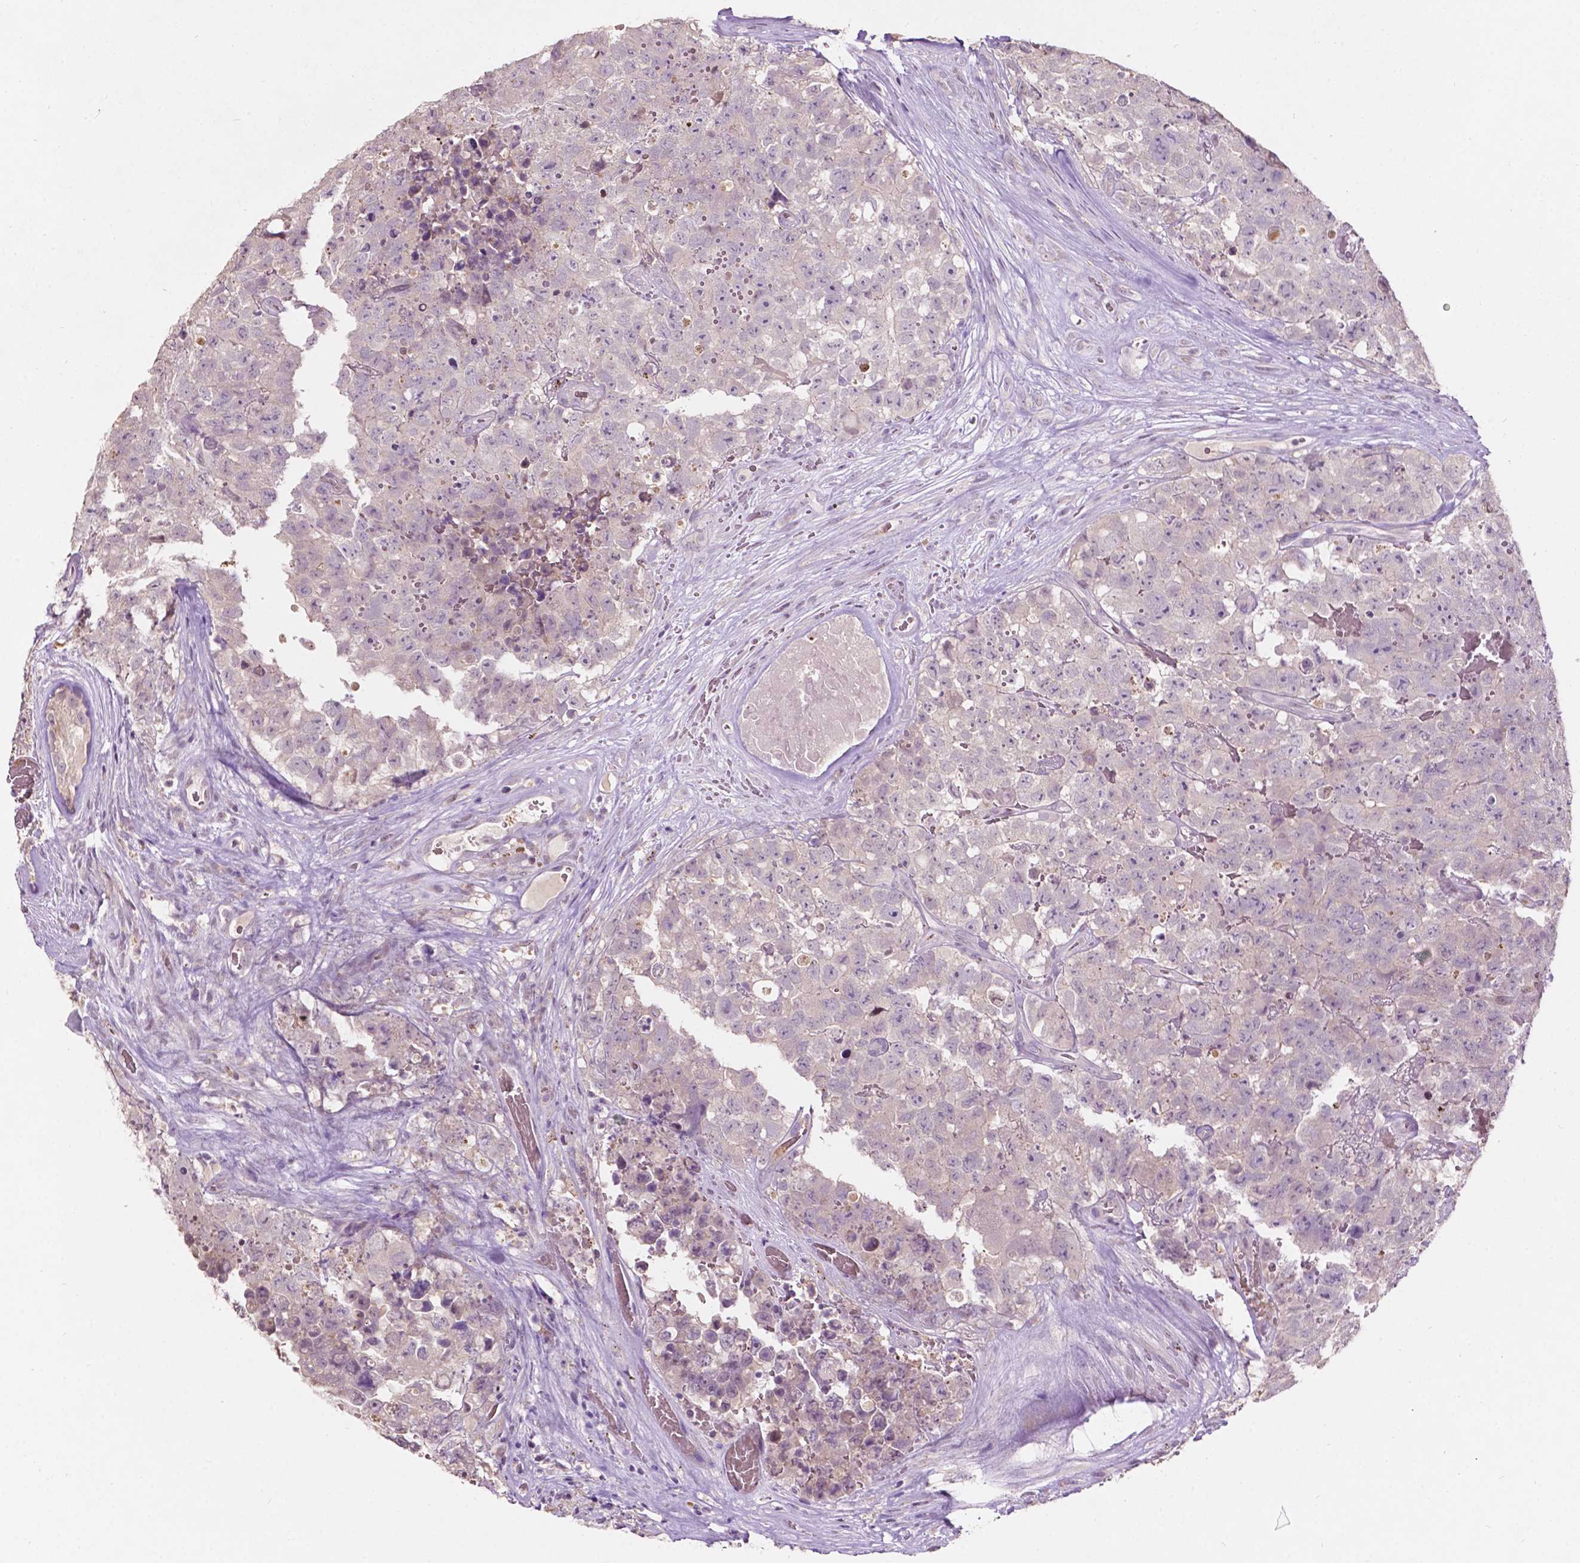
{"staining": {"intensity": "negative", "quantity": "none", "location": "none"}, "tissue": "testis cancer", "cell_type": "Tumor cells", "image_type": "cancer", "snomed": [{"axis": "morphology", "description": "Carcinoma, Embryonal, NOS"}, {"axis": "topography", "description": "Testis"}], "caption": "A histopathology image of embryonal carcinoma (testis) stained for a protein reveals no brown staining in tumor cells.", "gene": "TM6SF2", "patient": {"sex": "male", "age": 18}}